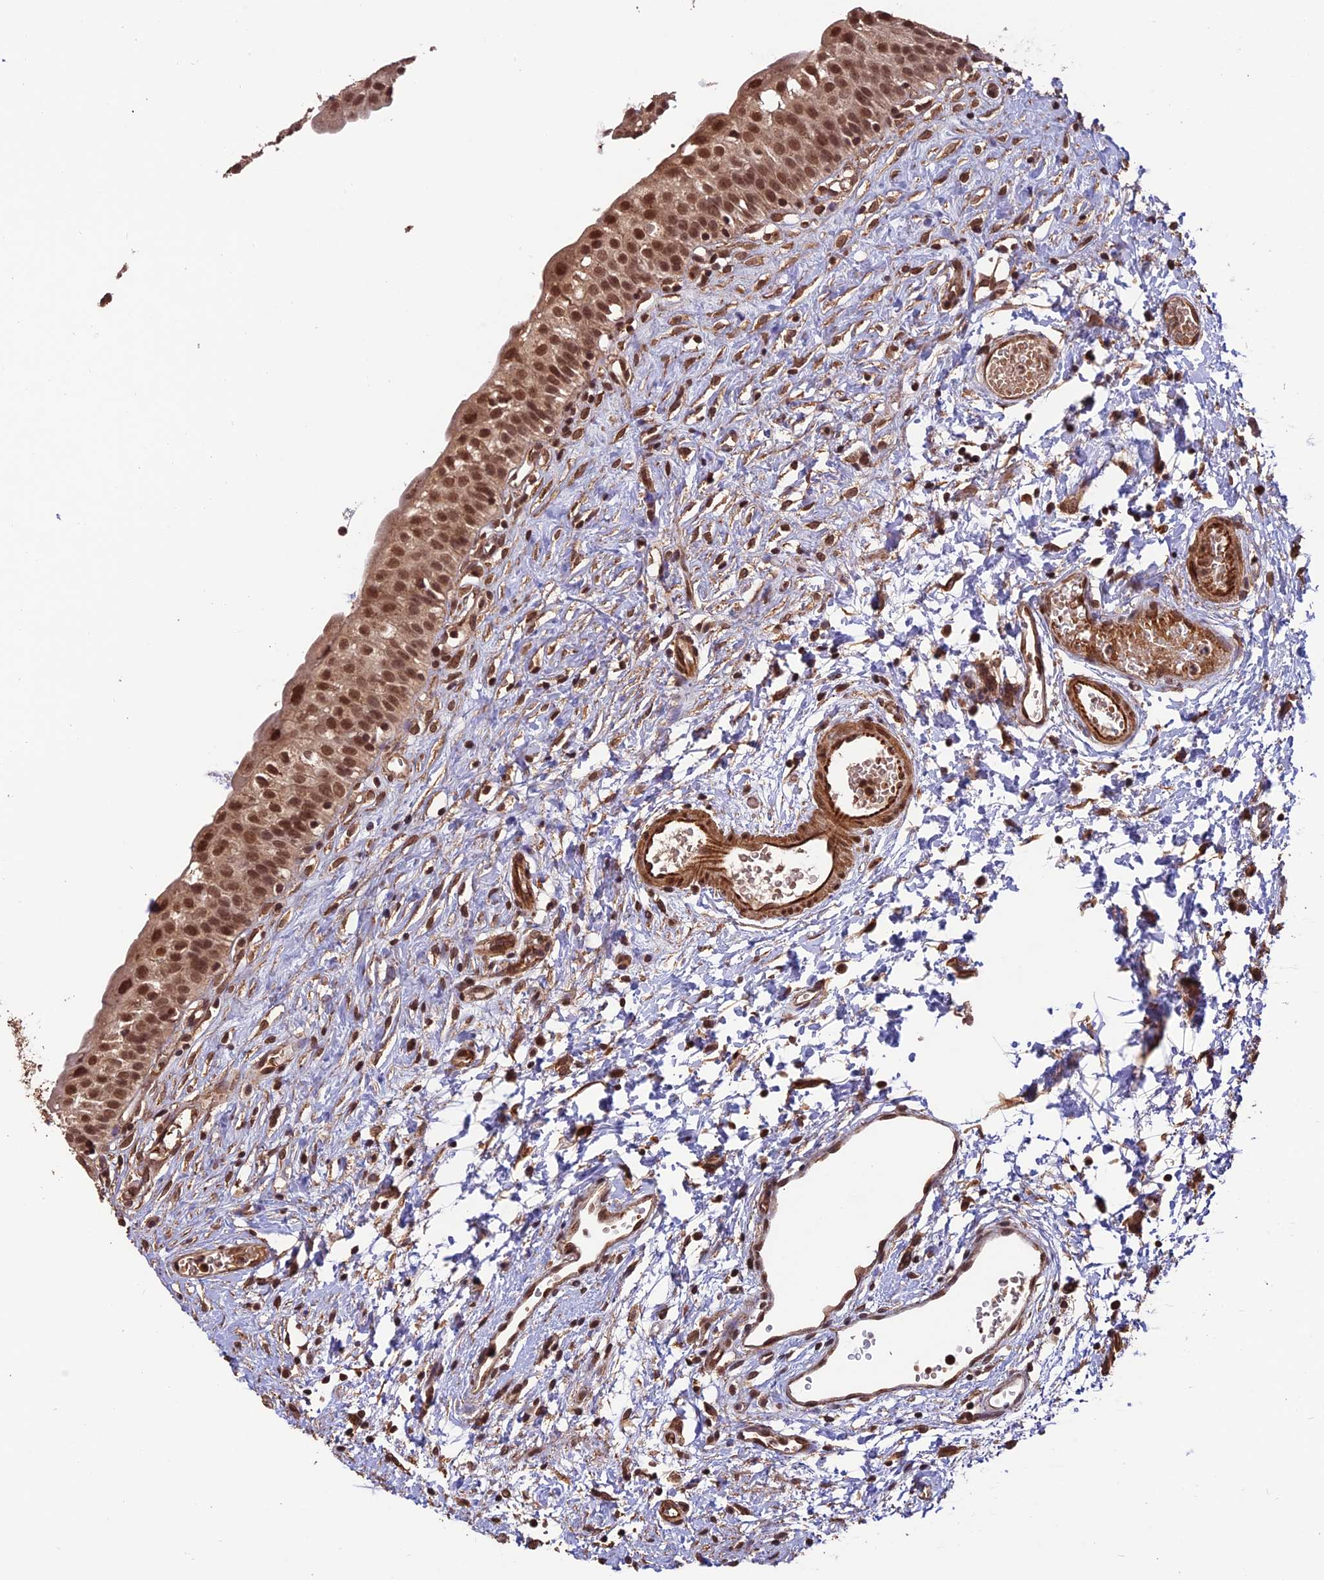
{"staining": {"intensity": "moderate", "quantity": ">75%", "location": "cytoplasmic/membranous,nuclear"}, "tissue": "urinary bladder", "cell_type": "Urothelial cells", "image_type": "normal", "snomed": [{"axis": "morphology", "description": "Normal tissue, NOS"}, {"axis": "topography", "description": "Urinary bladder"}], "caption": "Immunohistochemistry (IHC) image of unremarkable urinary bladder: human urinary bladder stained using IHC demonstrates medium levels of moderate protein expression localized specifically in the cytoplasmic/membranous,nuclear of urothelial cells, appearing as a cytoplasmic/membranous,nuclear brown color.", "gene": "CABIN1", "patient": {"sex": "male", "age": 51}}